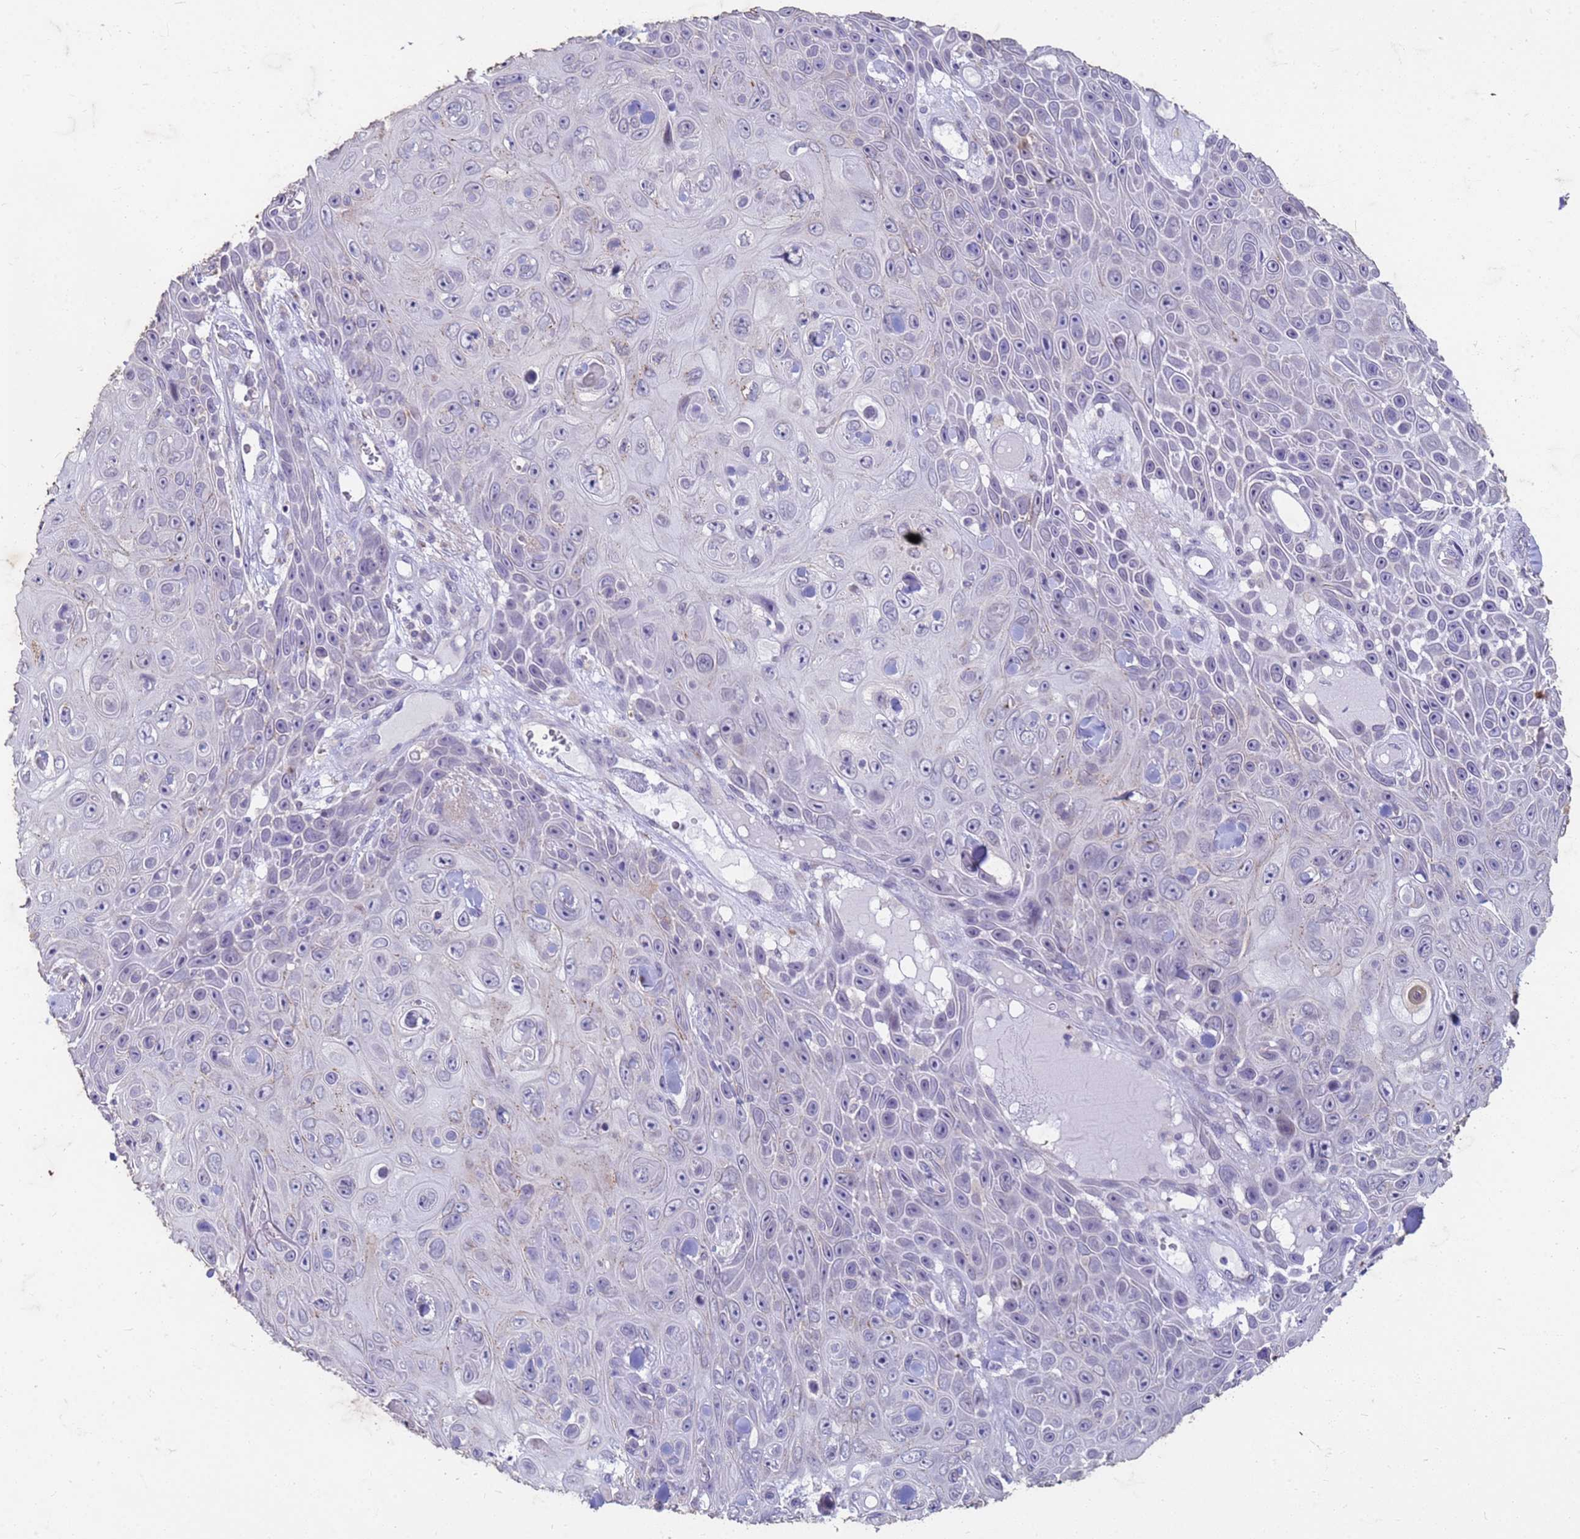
{"staining": {"intensity": "negative", "quantity": "none", "location": "none"}, "tissue": "skin cancer", "cell_type": "Tumor cells", "image_type": "cancer", "snomed": [{"axis": "morphology", "description": "Squamous cell carcinoma, NOS"}, {"axis": "topography", "description": "Skin"}], "caption": "Human skin squamous cell carcinoma stained for a protein using IHC demonstrates no expression in tumor cells.", "gene": "SLC25A15", "patient": {"sex": "male", "age": 82}}